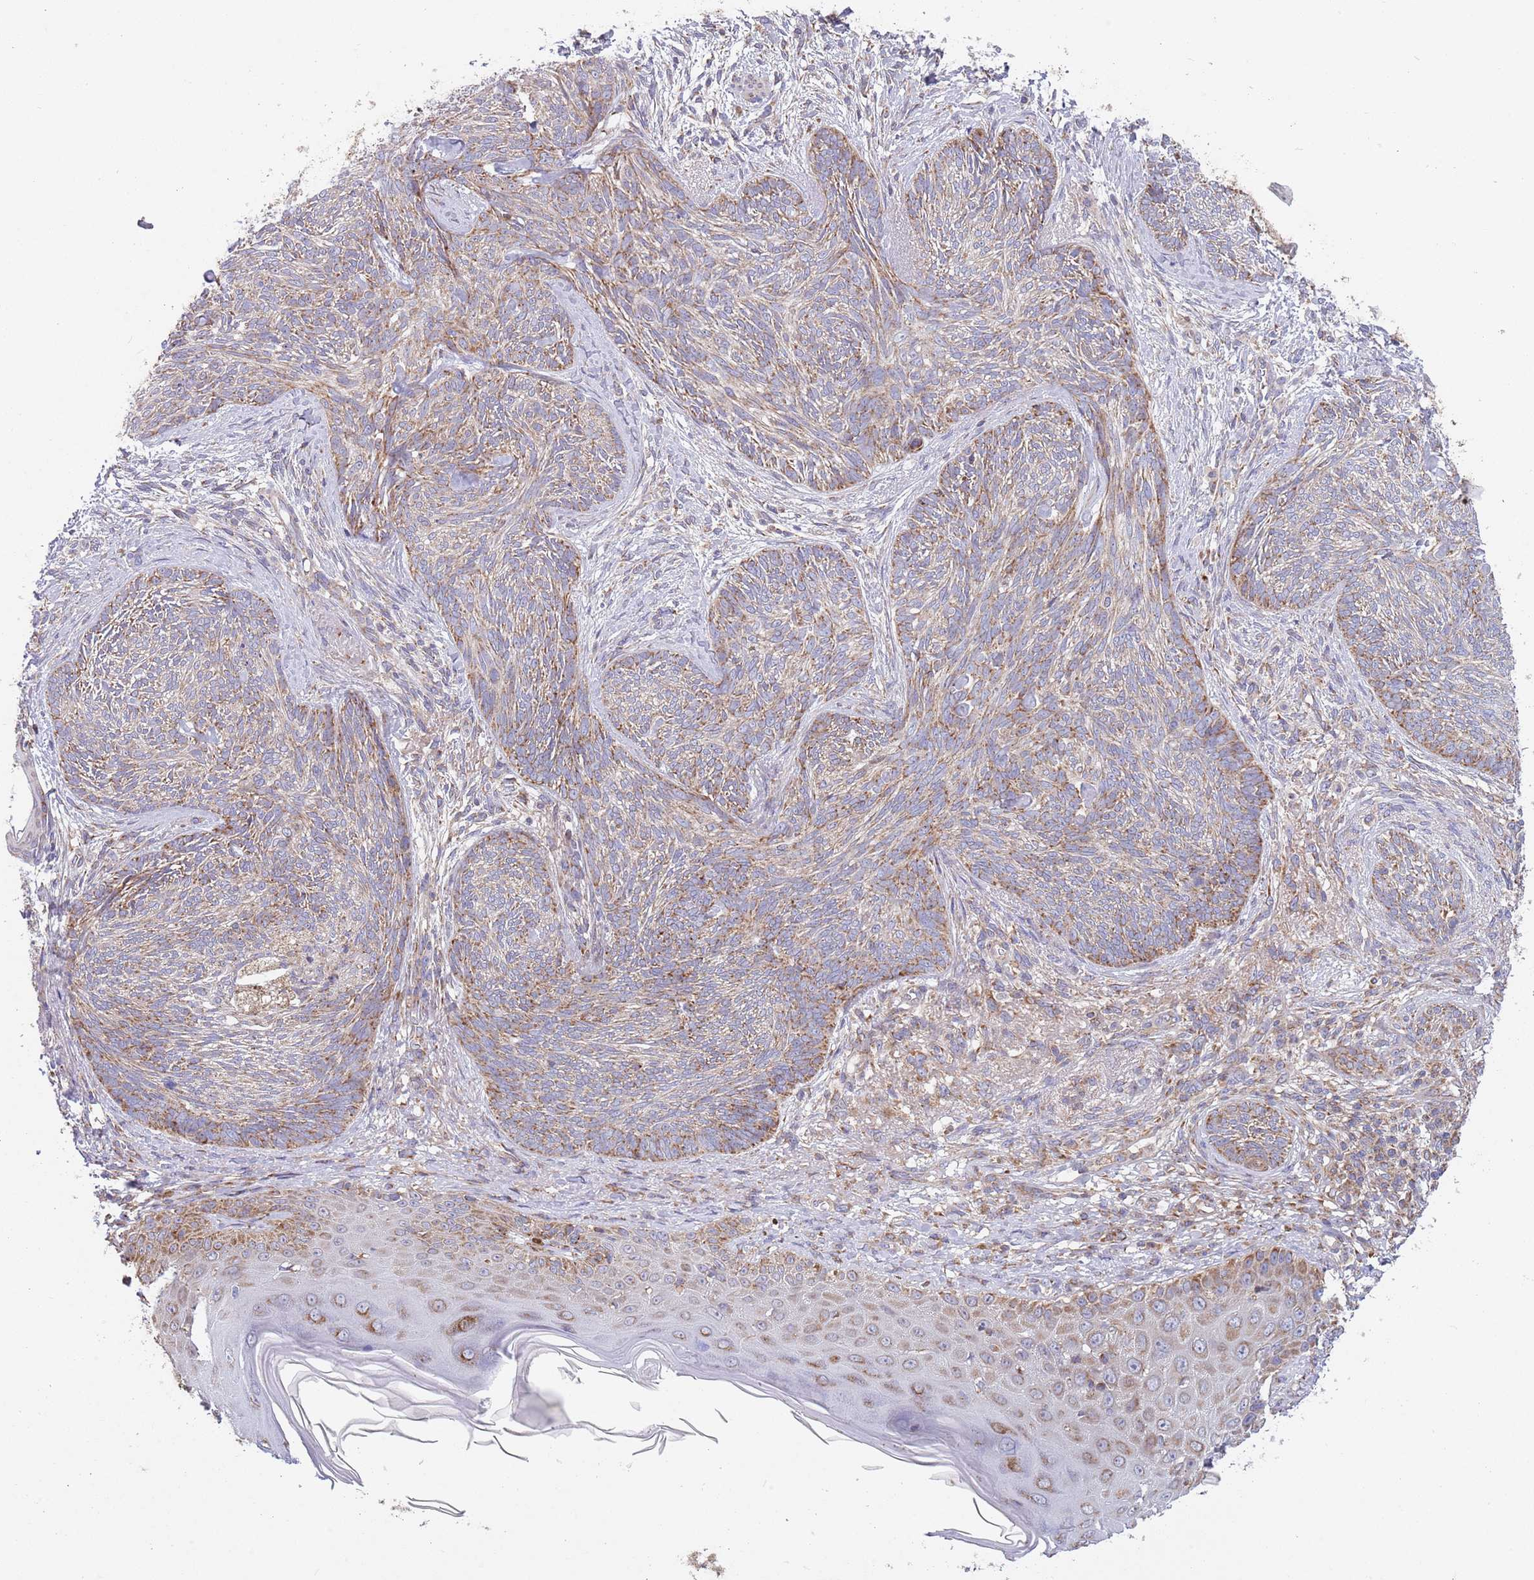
{"staining": {"intensity": "weak", "quantity": ">75%", "location": "cytoplasmic/membranous"}, "tissue": "skin cancer", "cell_type": "Tumor cells", "image_type": "cancer", "snomed": [{"axis": "morphology", "description": "Basal cell carcinoma"}, {"axis": "topography", "description": "Skin"}], "caption": "Immunohistochemical staining of skin cancer shows weak cytoplasmic/membranous protein expression in about >75% of tumor cells. (DAB (3,3'-diaminobenzidine) IHC, brown staining for protein, blue staining for nuclei).", "gene": "IRS4", "patient": {"sex": "male", "age": 73}}